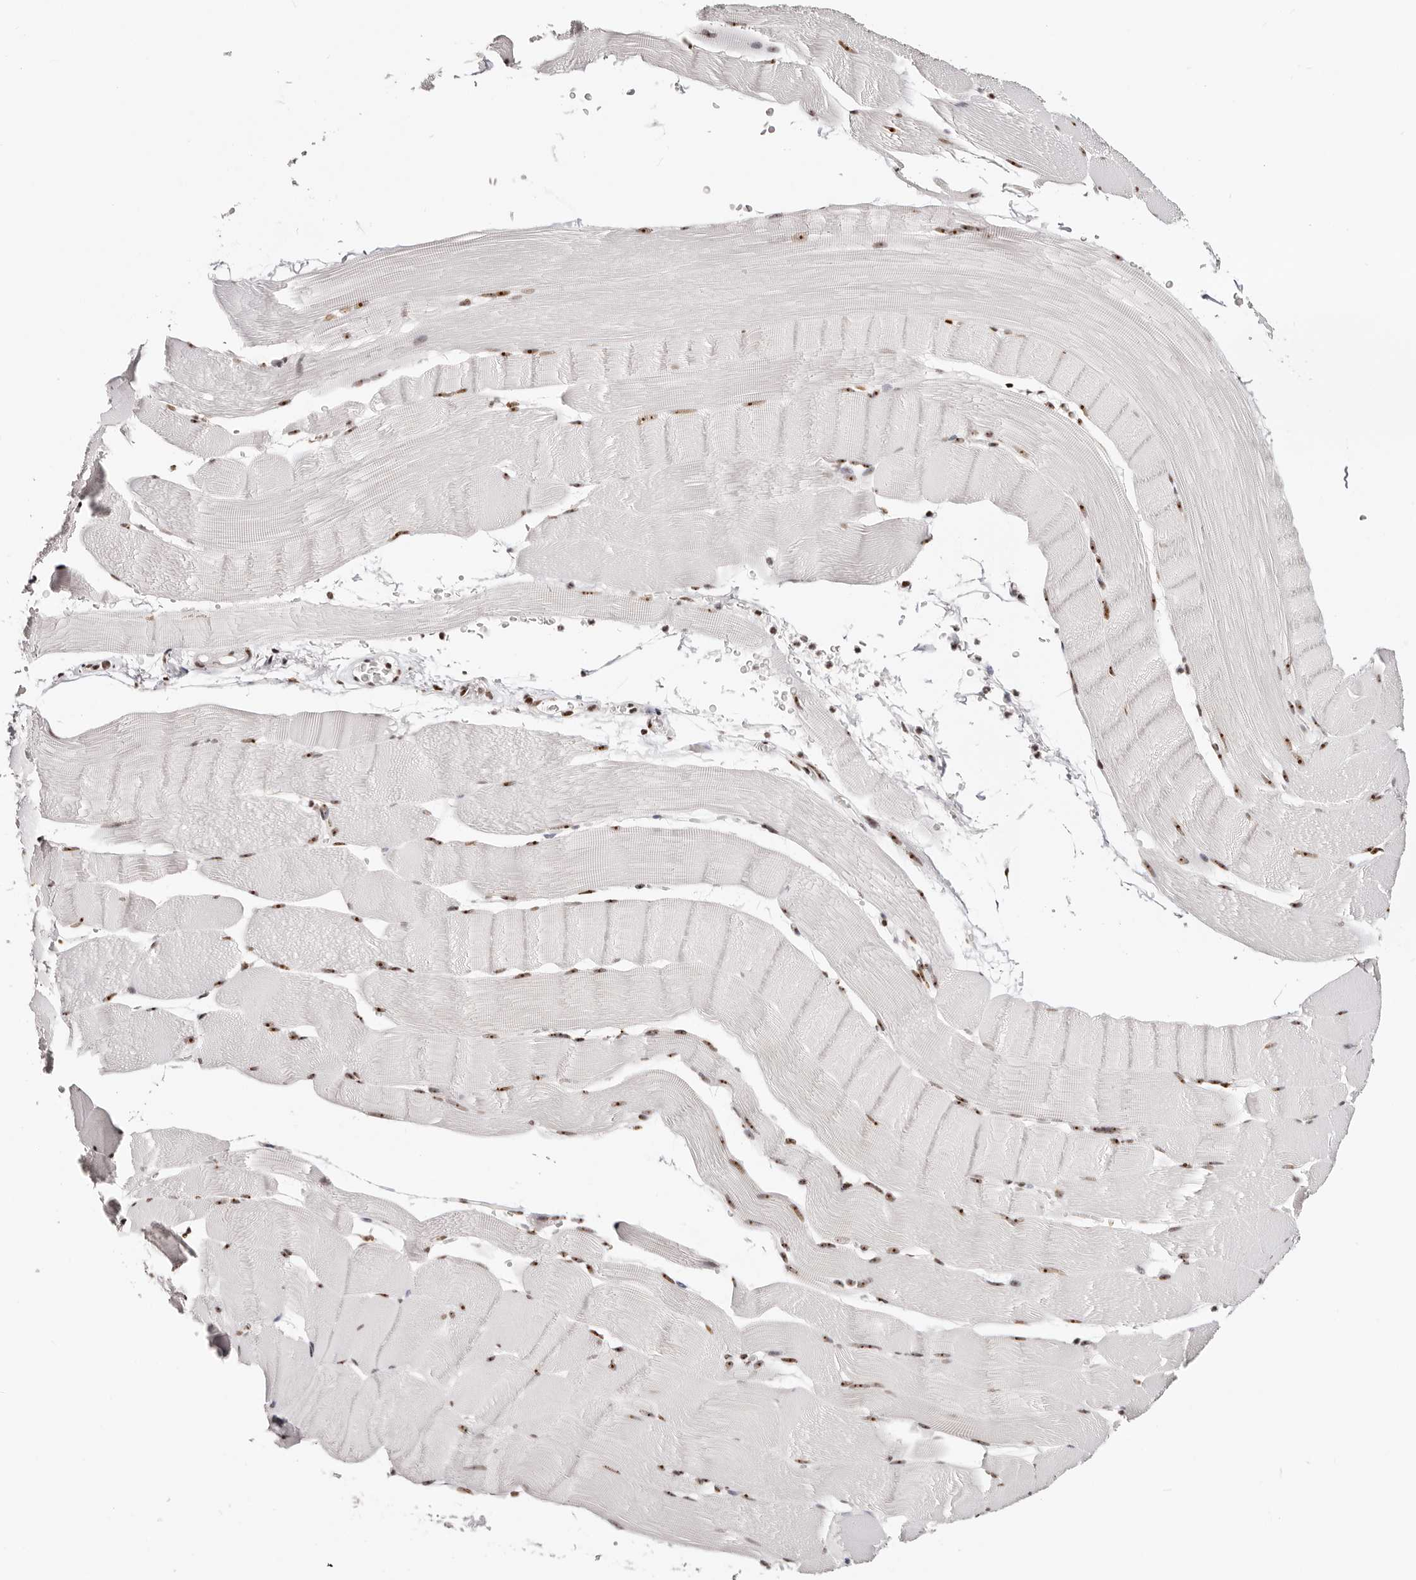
{"staining": {"intensity": "strong", "quantity": ">75%", "location": "nuclear"}, "tissue": "skeletal muscle", "cell_type": "Myocytes", "image_type": "normal", "snomed": [{"axis": "morphology", "description": "Normal tissue, NOS"}, {"axis": "topography", "description": "Skeletal muscle"}], "caption": "The immunohistochemical stain highlights strong nuclear positivity in myocytes of benign skeletal muscle. The protein is shown in brown color, while the nuclei are stained blue.", "gene": "IQGAP3", "patient": {"sex": "male", "age": 62}}